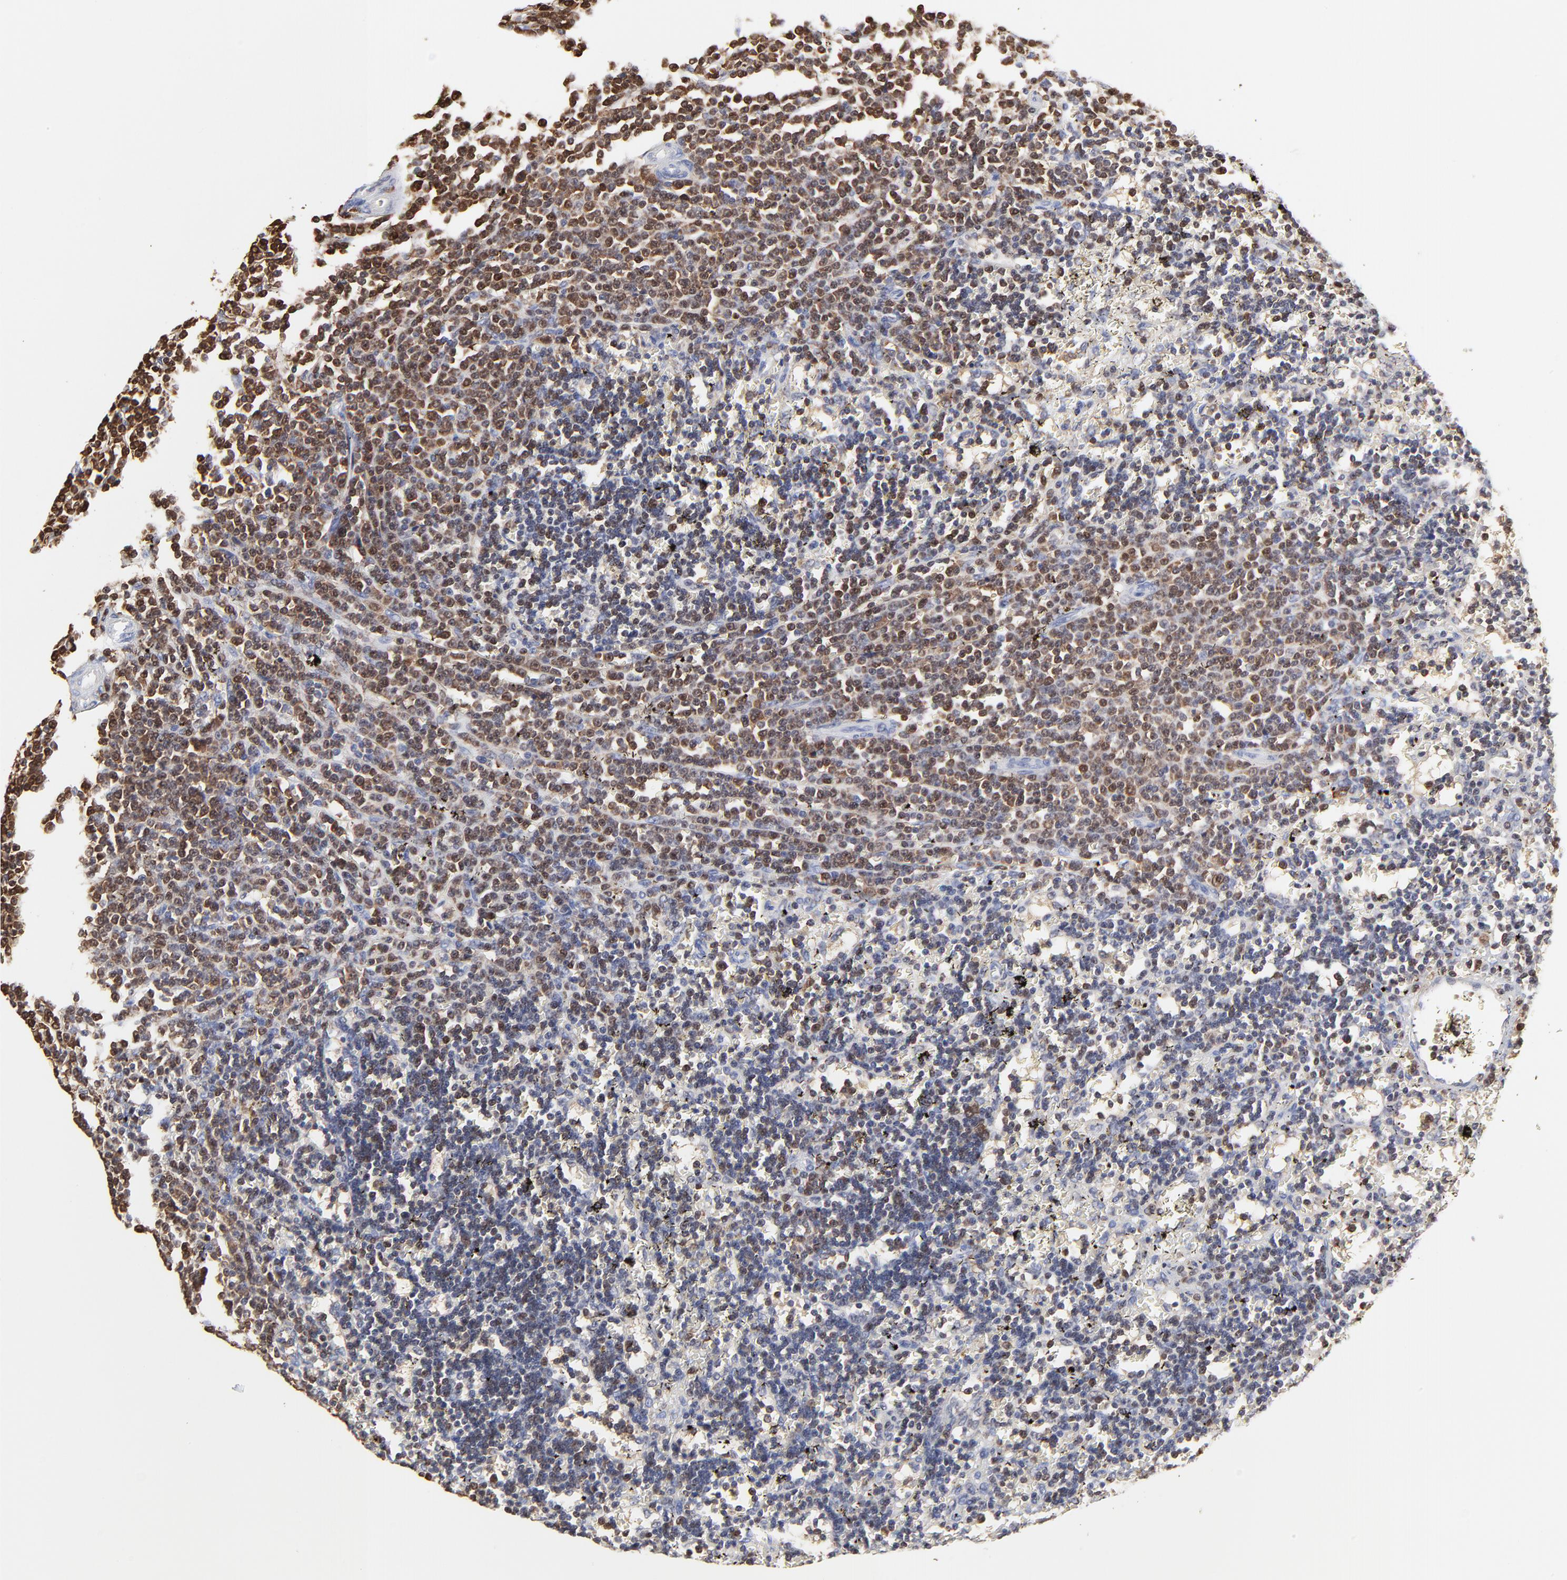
{"staining": {"intensity": "weak", "quantity": "<25%", "location": "nuclear"}, "tissue": "lymphoma", "cell_type": "Tumor cells", "image_type": "cancer", "snomed": [{"axis": "morphology", "description": "Malignant lymphoma, non-Hodgkin's type, Low grade"}, {"axis": "topography", "description": "Spleen"}], "caption": "Protein analysis of lymphoma reveals no significant positivity in tumor cells.", "gene": "CASP3", "patient": {"sex": "male", "age": 60}}